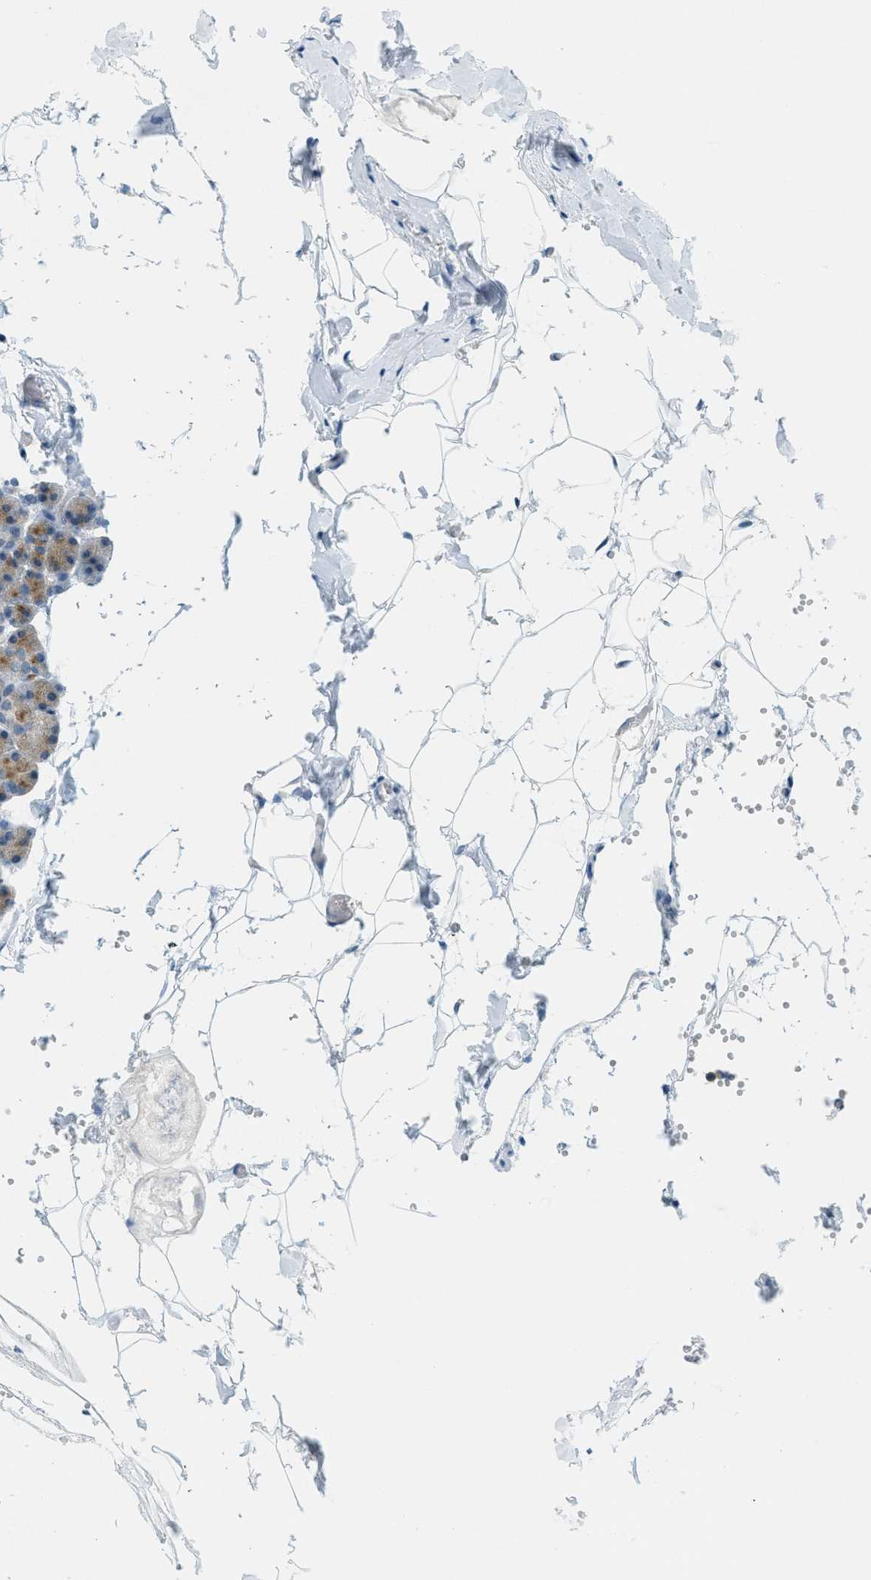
{"staining": {"intensity": "moderate", "quantity": ">75%", "location": "cytoplasmic/membranous"}, "tissue": "pancreas", "cell_type": "Exocrine glandular cells", "image_type": "normal", "snomed": [{"axis": "morphology", "description": "Normal tissue, NOS"}, {"axis": "topography", "description": "Pancreas"}], "caption": "Unremarkable pancreas was stained to show a protein in brown. There is medium levels of moderate cytoplasmic/membranous expression in approximately >75% of exocrine glandular cells. (brown staining indicates protein expression, while blue staining denotes nuclei).", "gene": "FYN", "patient": {"sex": "female", "age": 35}}